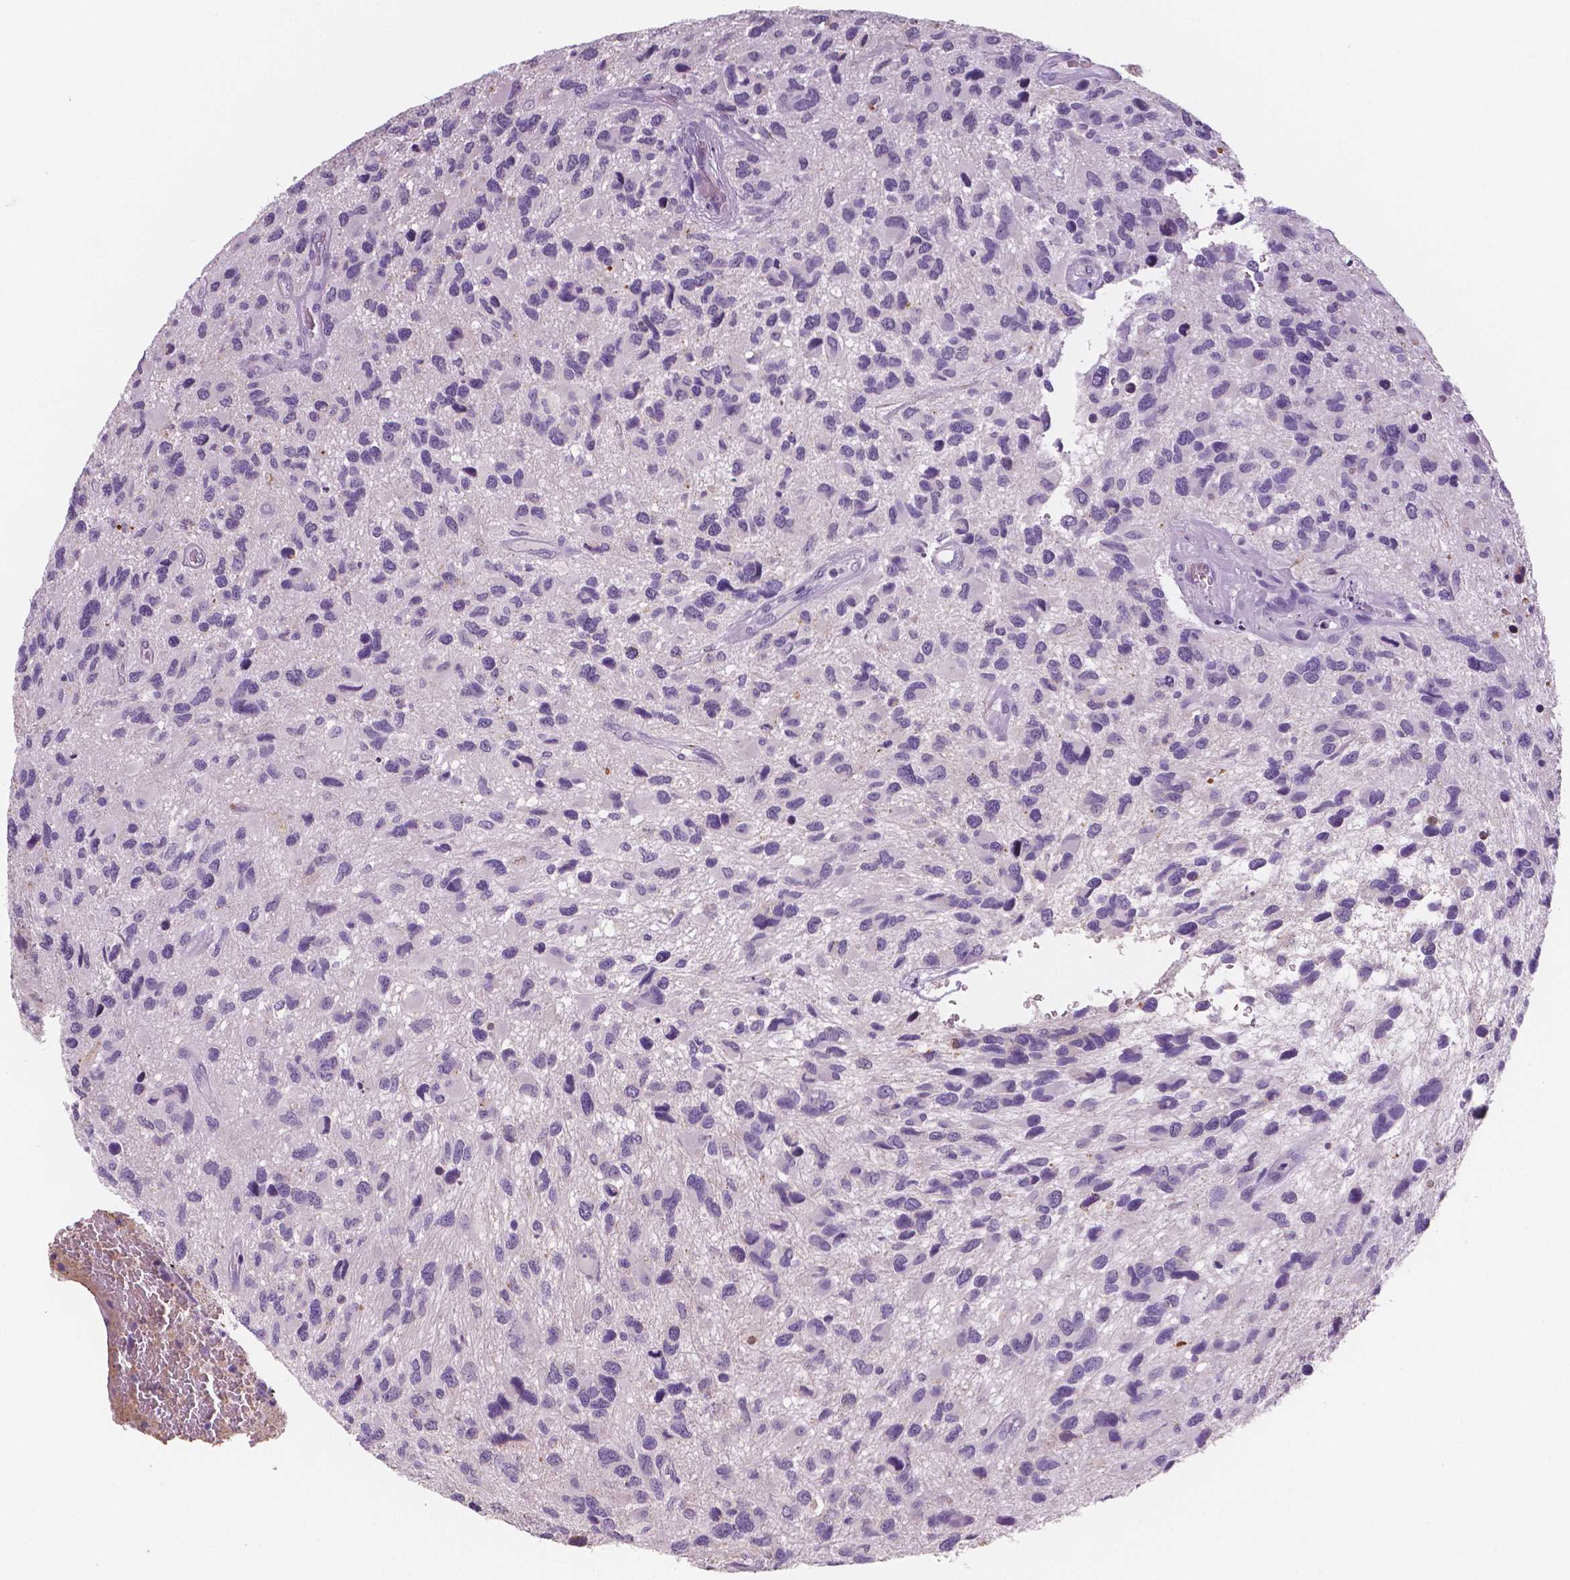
{"staining": {"intensity": "negative", "quantity": "none", "location": "none"}, "tissue": "glioma", "cell_type": "Tumor cells", "image_type": "cancer", "snomed": [{"axis": "morphology", "description": "Glioma, malignant, NOS"}, {"axis": "morphology", "description": "Glioma, malignant, High grade"}, {"axis": "topography", "description": "Brain"}], "caption": "DAB immunohistochemical staining of malignant glioma reveals no significant positivity in tumor cells. Nuclei are stained in blue.", "gene": "TSPAN7", "patient": {"sex": "female", "age": 71}}